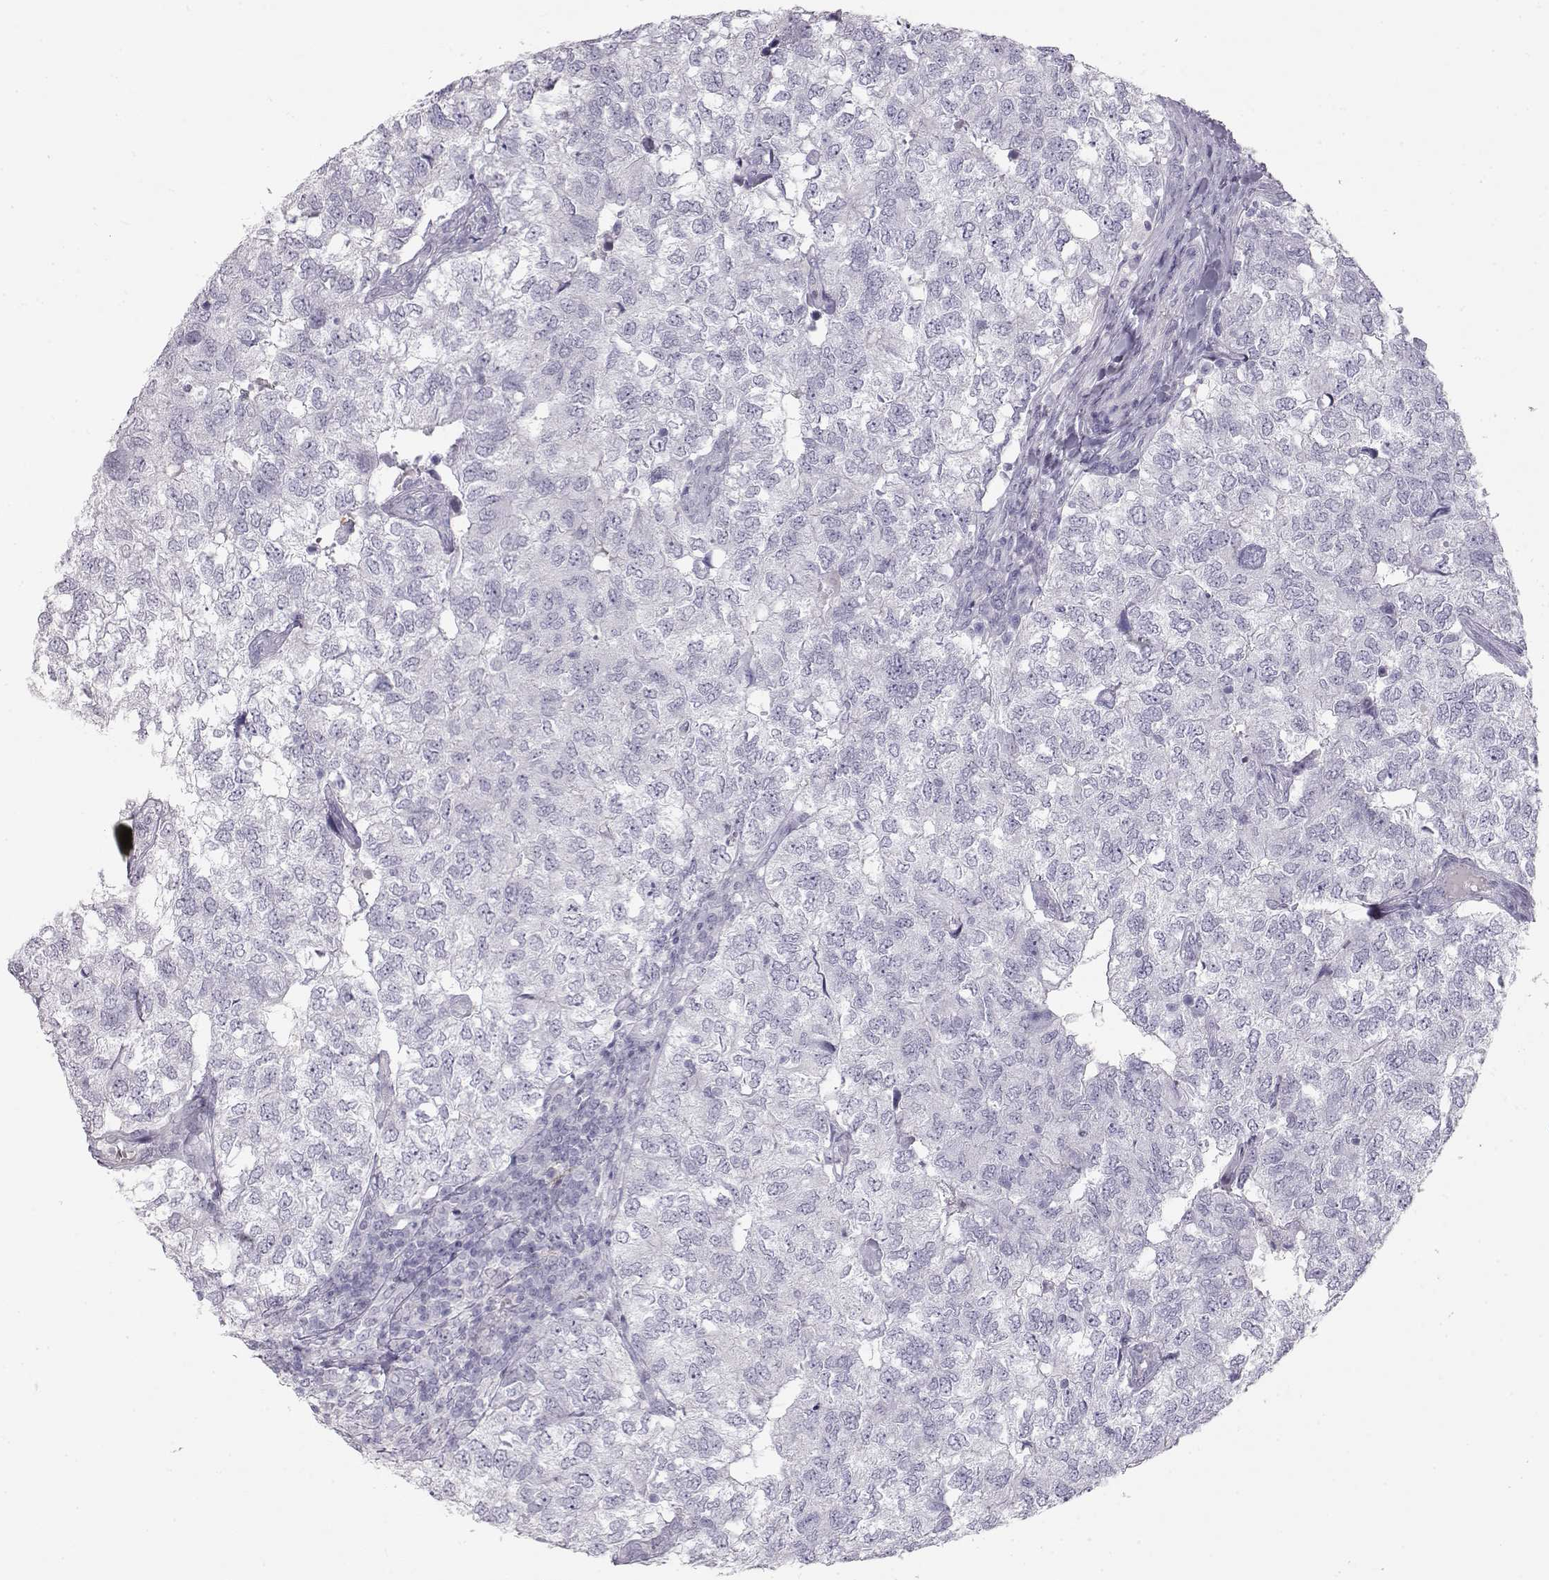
{"staining": {"intensity": "negative", "quantity": "none", "location": "none"}, "tissue": "breast cancer", "cell_type": "Tumor cells", "image_type": "cancer", "snomed": [{"axis": "morphology", "description": "Duct carcinoma"}, {"axis": "topography", "description": "Breast"}], "caption": "This histopathology image is of breast intraductal carcinoma stained with immunohistochemistry to label a protein in brown with the nuclei are counter-stained blue. There is no positivity in tumor cells.", "gene": "MIP", "patient": {"sex": "female", "age": 30}}